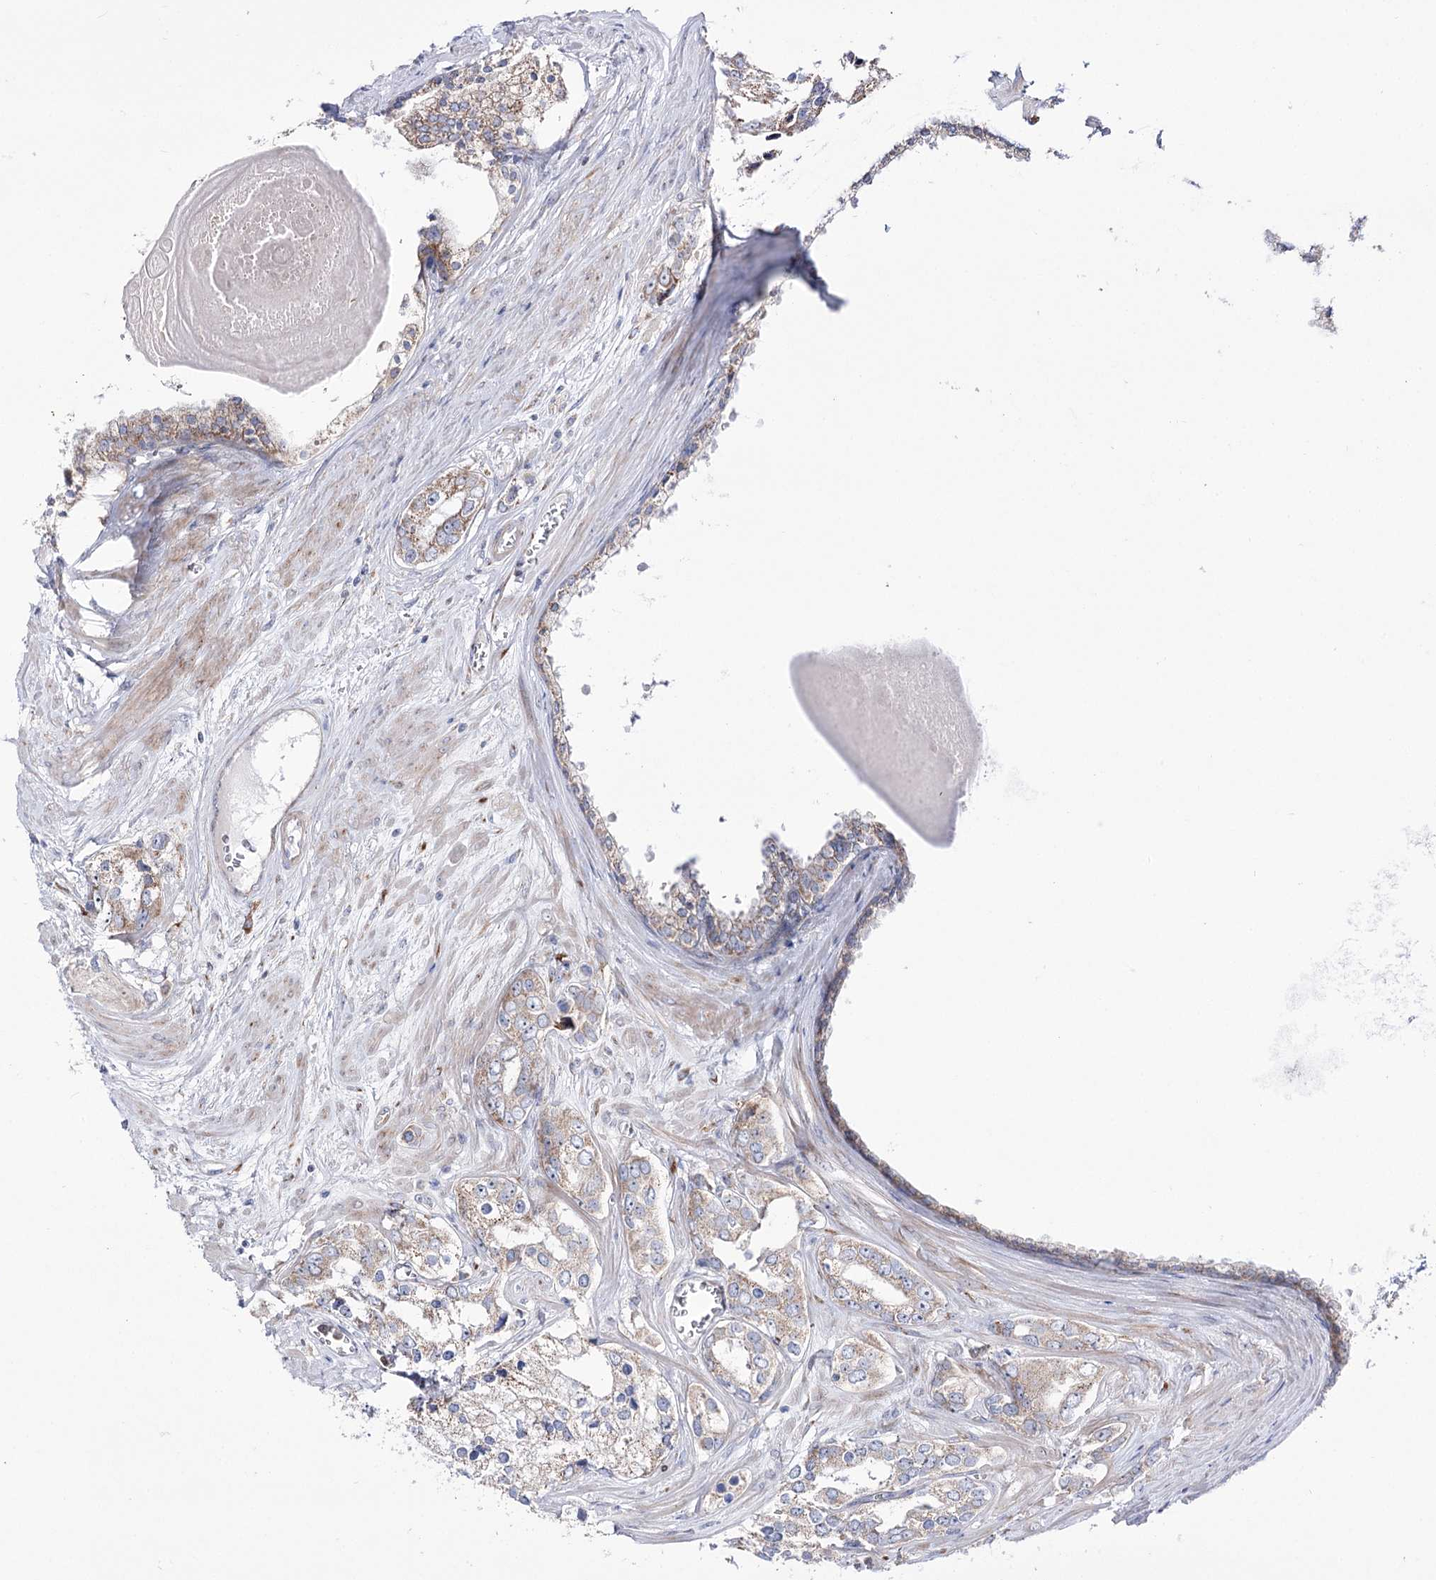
{"staining": {"intensity": "weak", "quantity": "25%-75%", "location": "cytoplasmic/membranous"}, "tissue": "prostate cancer", "cell_type": "Tumor cells", "image_type": "cancer", "snomed": [{"axis": "morphology", "description": "Adenocarcinoma, High grade"}, {"axis": "topography", "description": "Prostate"}], "caption": "Approximately 25%-75% of tumor cells in adenocarcinoma (high-grade) (prostate) show weak cytoplasmic/membranous protein expression as visualized by brown immunohistochemical staining.", "gene": "METTL5", "patient": {"sex": "male", "age": 66}}